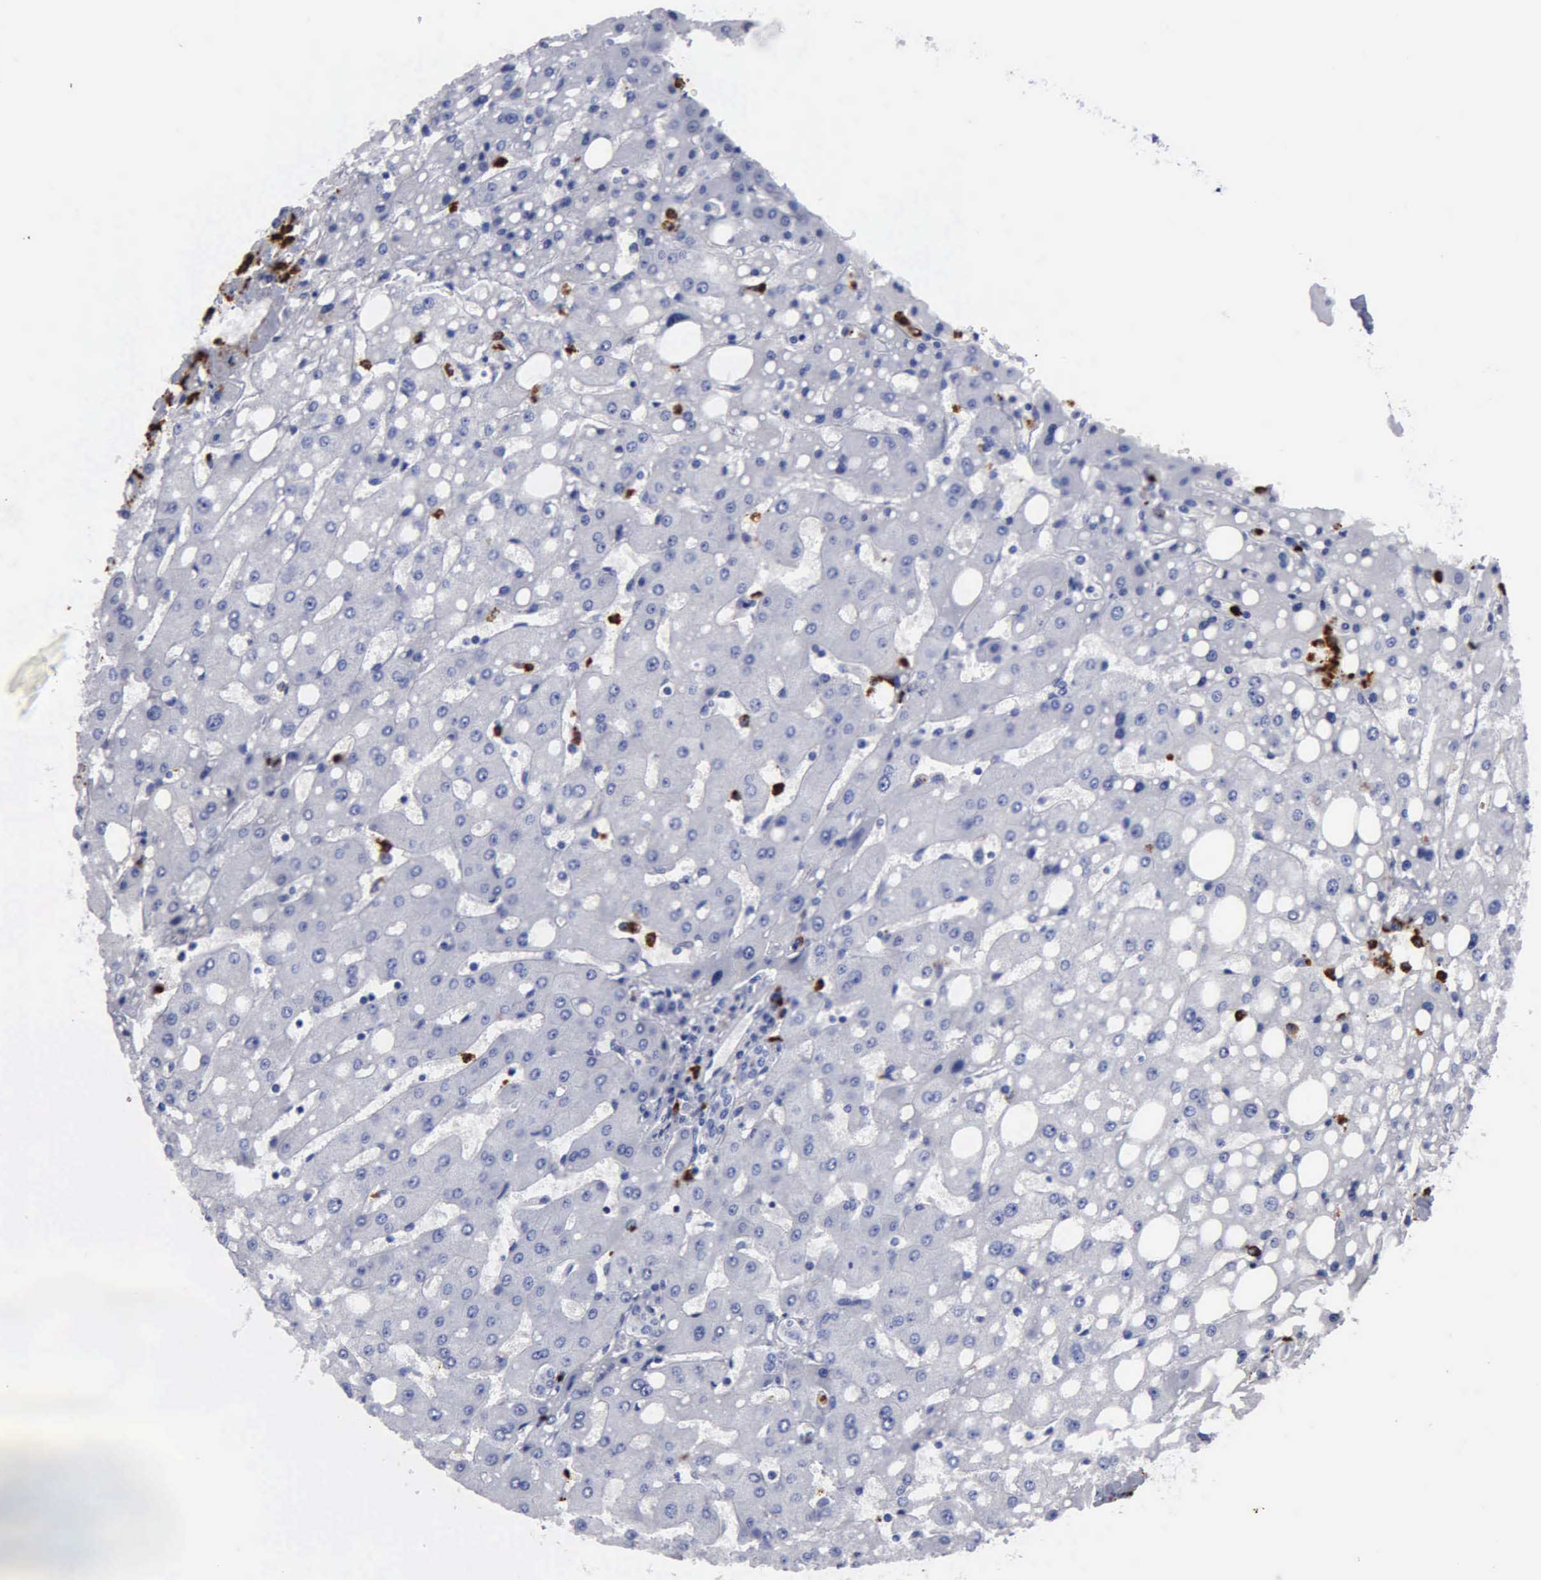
{"staining": {"intensity": "negative", "quantity": "none", "location": "none"}, "tissue": "liver", "cell_type": "Cholangiocytes", "image_type": "normal", "snomed": [{"axis": "morphology", "description": "Normal tissue, NOS"}, {"axis": "topography", "description": "Liver"}], "caption": "This is an immunohistochemistry (IHC) photomicrograph of unremarkable human liver. There is no expression in cholangiocytes.", "gene": "CTSG", "patient": {"sex": "male", "age": 49}}